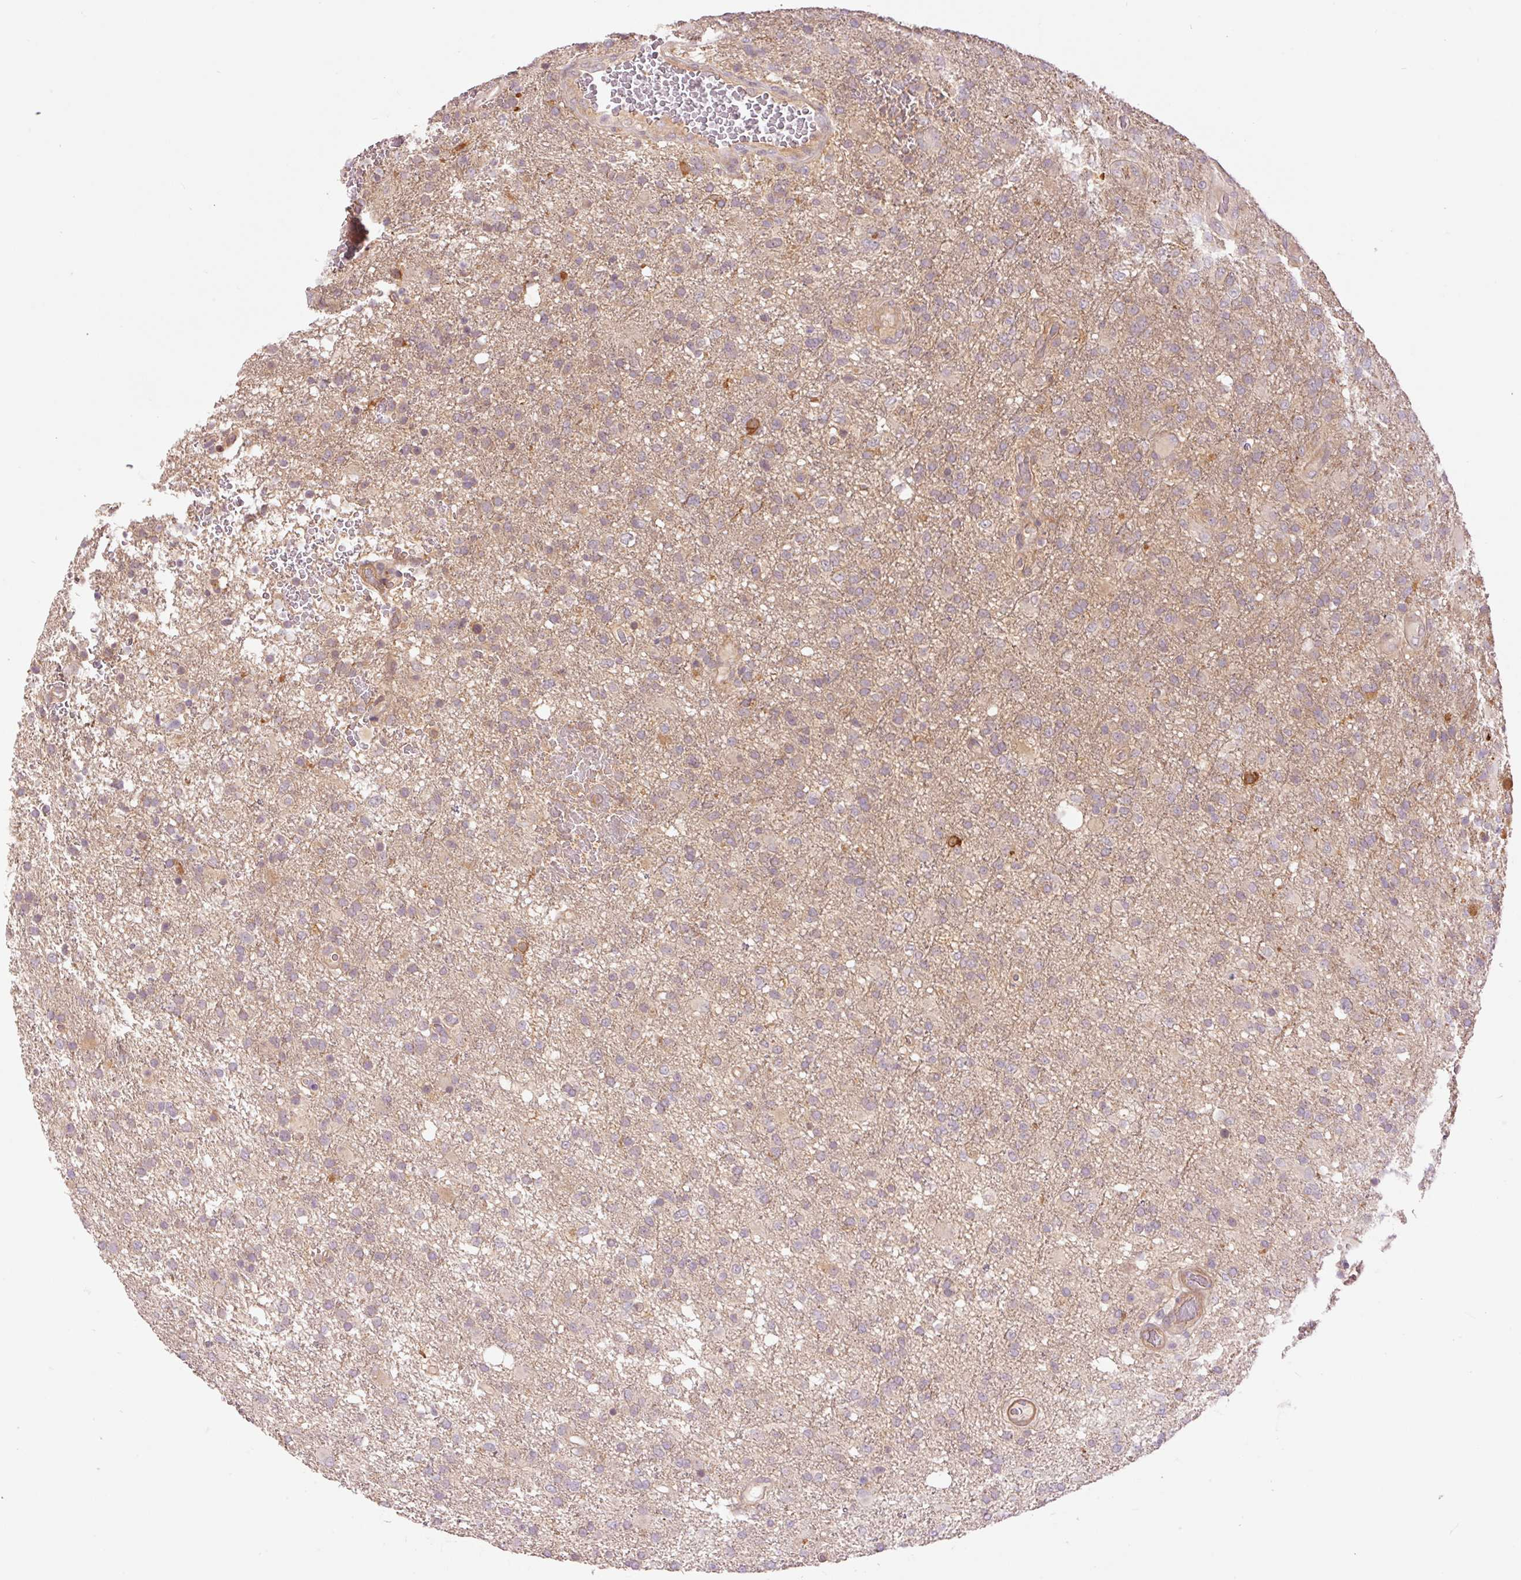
{"staining": {"intensity": "weak", "quantity": "25%-75%", "location": "cytoplasmic/membranous"}, "tissue": "glioma", "cell_type": "Tumor cells", "image_type": "cancer", "snomed": [{"axis": "morphology", "description": "Glioma, malignant, High grade"}, {"axis": "topography", "description": "Brain"}], "caption": "High-magnification brightfield microscopy of glioma stained with DAB (brown) and counterstained with hematoxylin (blue). tumor cells exhibit weak cytoplasmic/membranous positivity is seen in approximately25%-75% of cells.", "gene": "SLC29A3", "patient": {"sex": "female", "age": 74}}